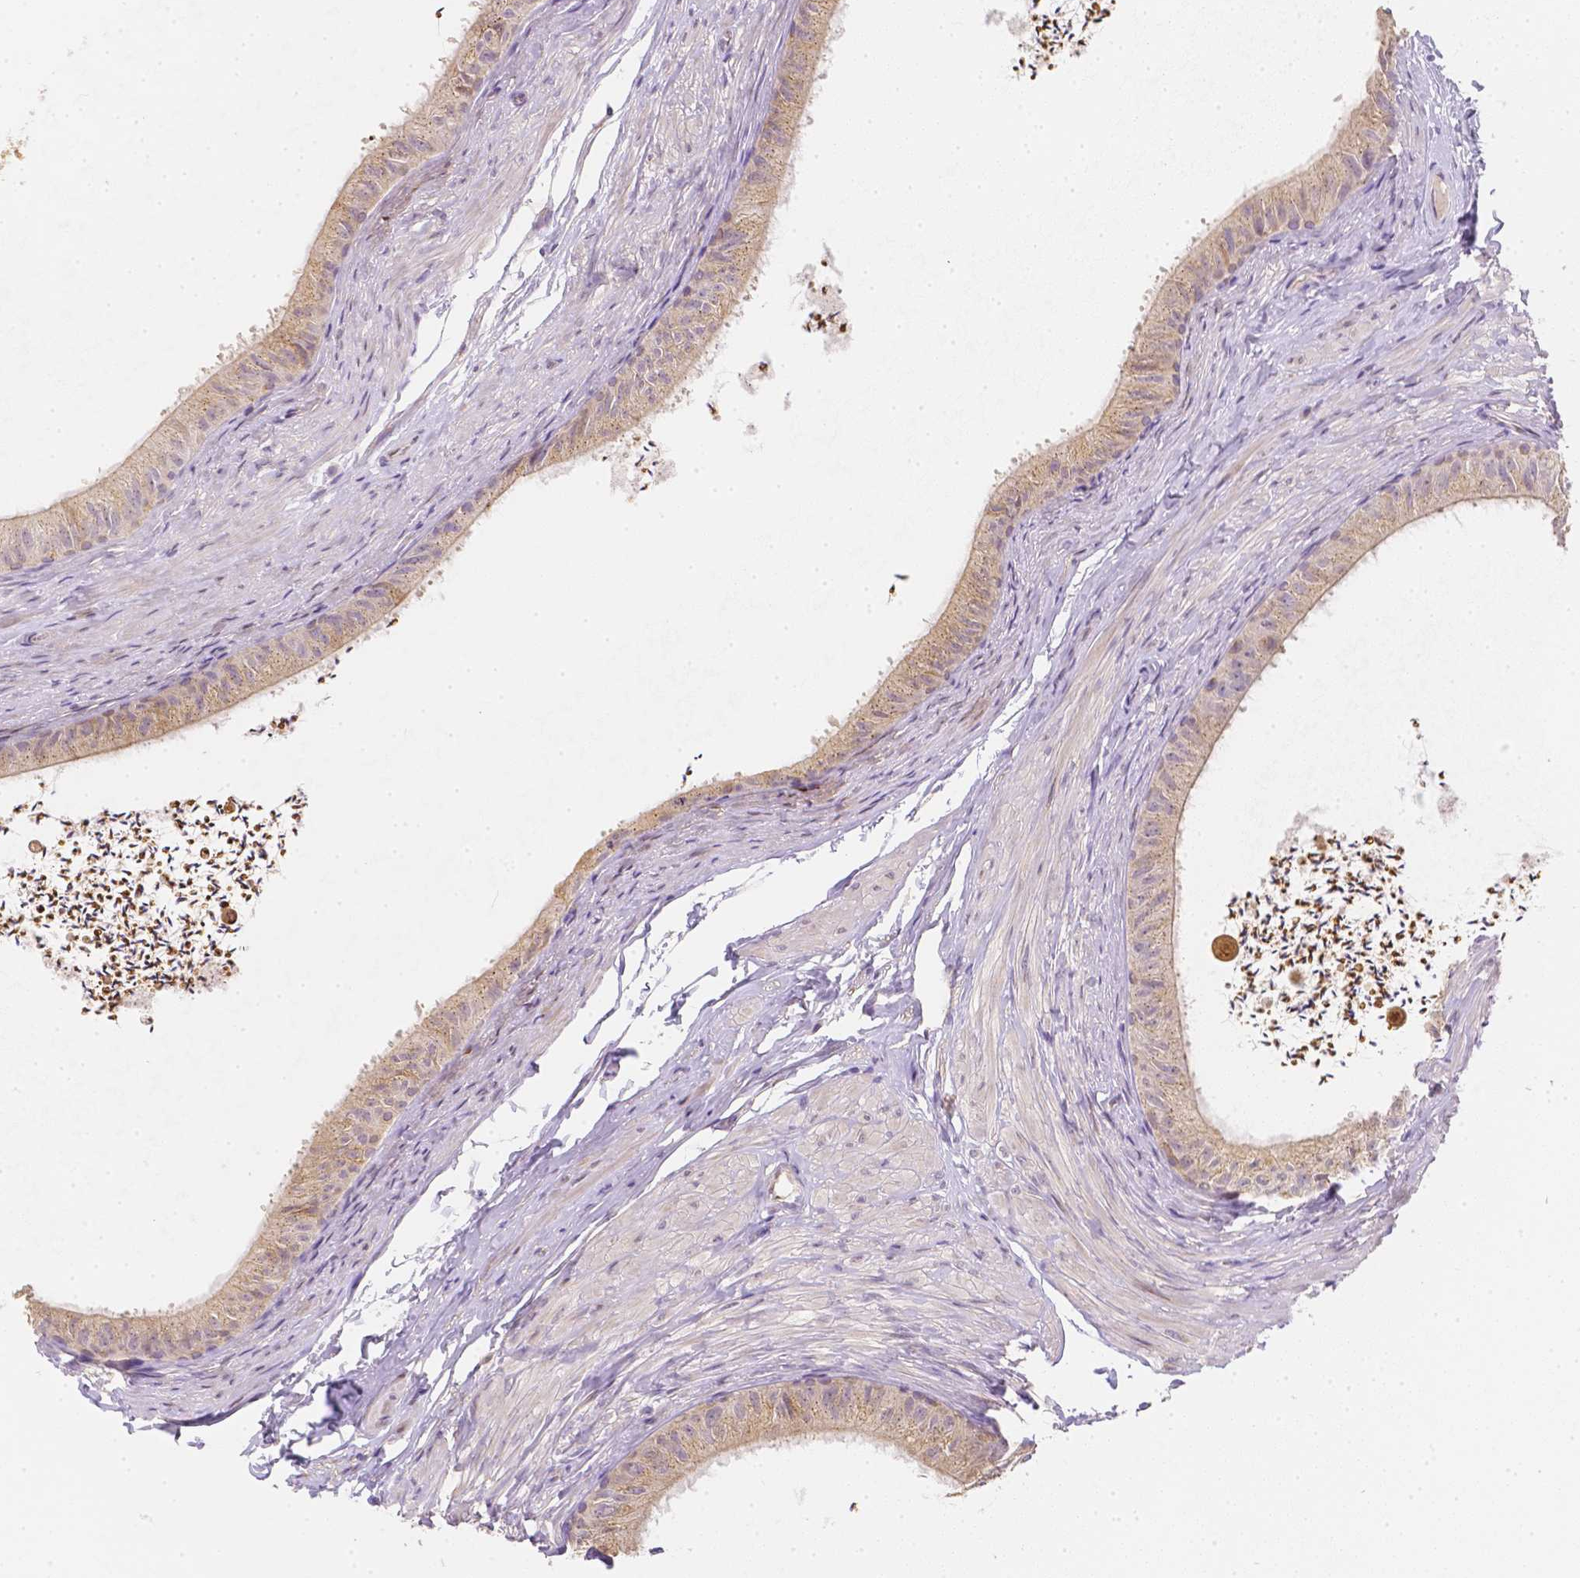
{"staining": {"intensity": "weak", "quantity": "25%-75%", "location": "cytoplasmic/membranous"}, "tissue": "epididymis", "cell_type": "Glandular cells", "image_type": "normal", "snomed": [{"axis": "morphology", "description": "Normal tissue, NOS"}, {"axis": "topography", "description": "Epididymis, spermatic cord, NOS"}, {"axis": "topography", "description": "Epididymis"}, {"axis": "topography", "description": "Peripheral nerve tissue"}], "caption": "IHC staining of benign epididymis, which demonstrates low levels of weak cytoplasmic/membranous expression in approximately 25%-75% of glandular cells indicating weak cytoplasmic/membranous protein positivity. The staining was performed using DAB (brown) for protein detection and nuclei were counterstained in hematoxylin (blue).", "gene": "C10orf67", "patient": {"sex": "male", "age": 29}}